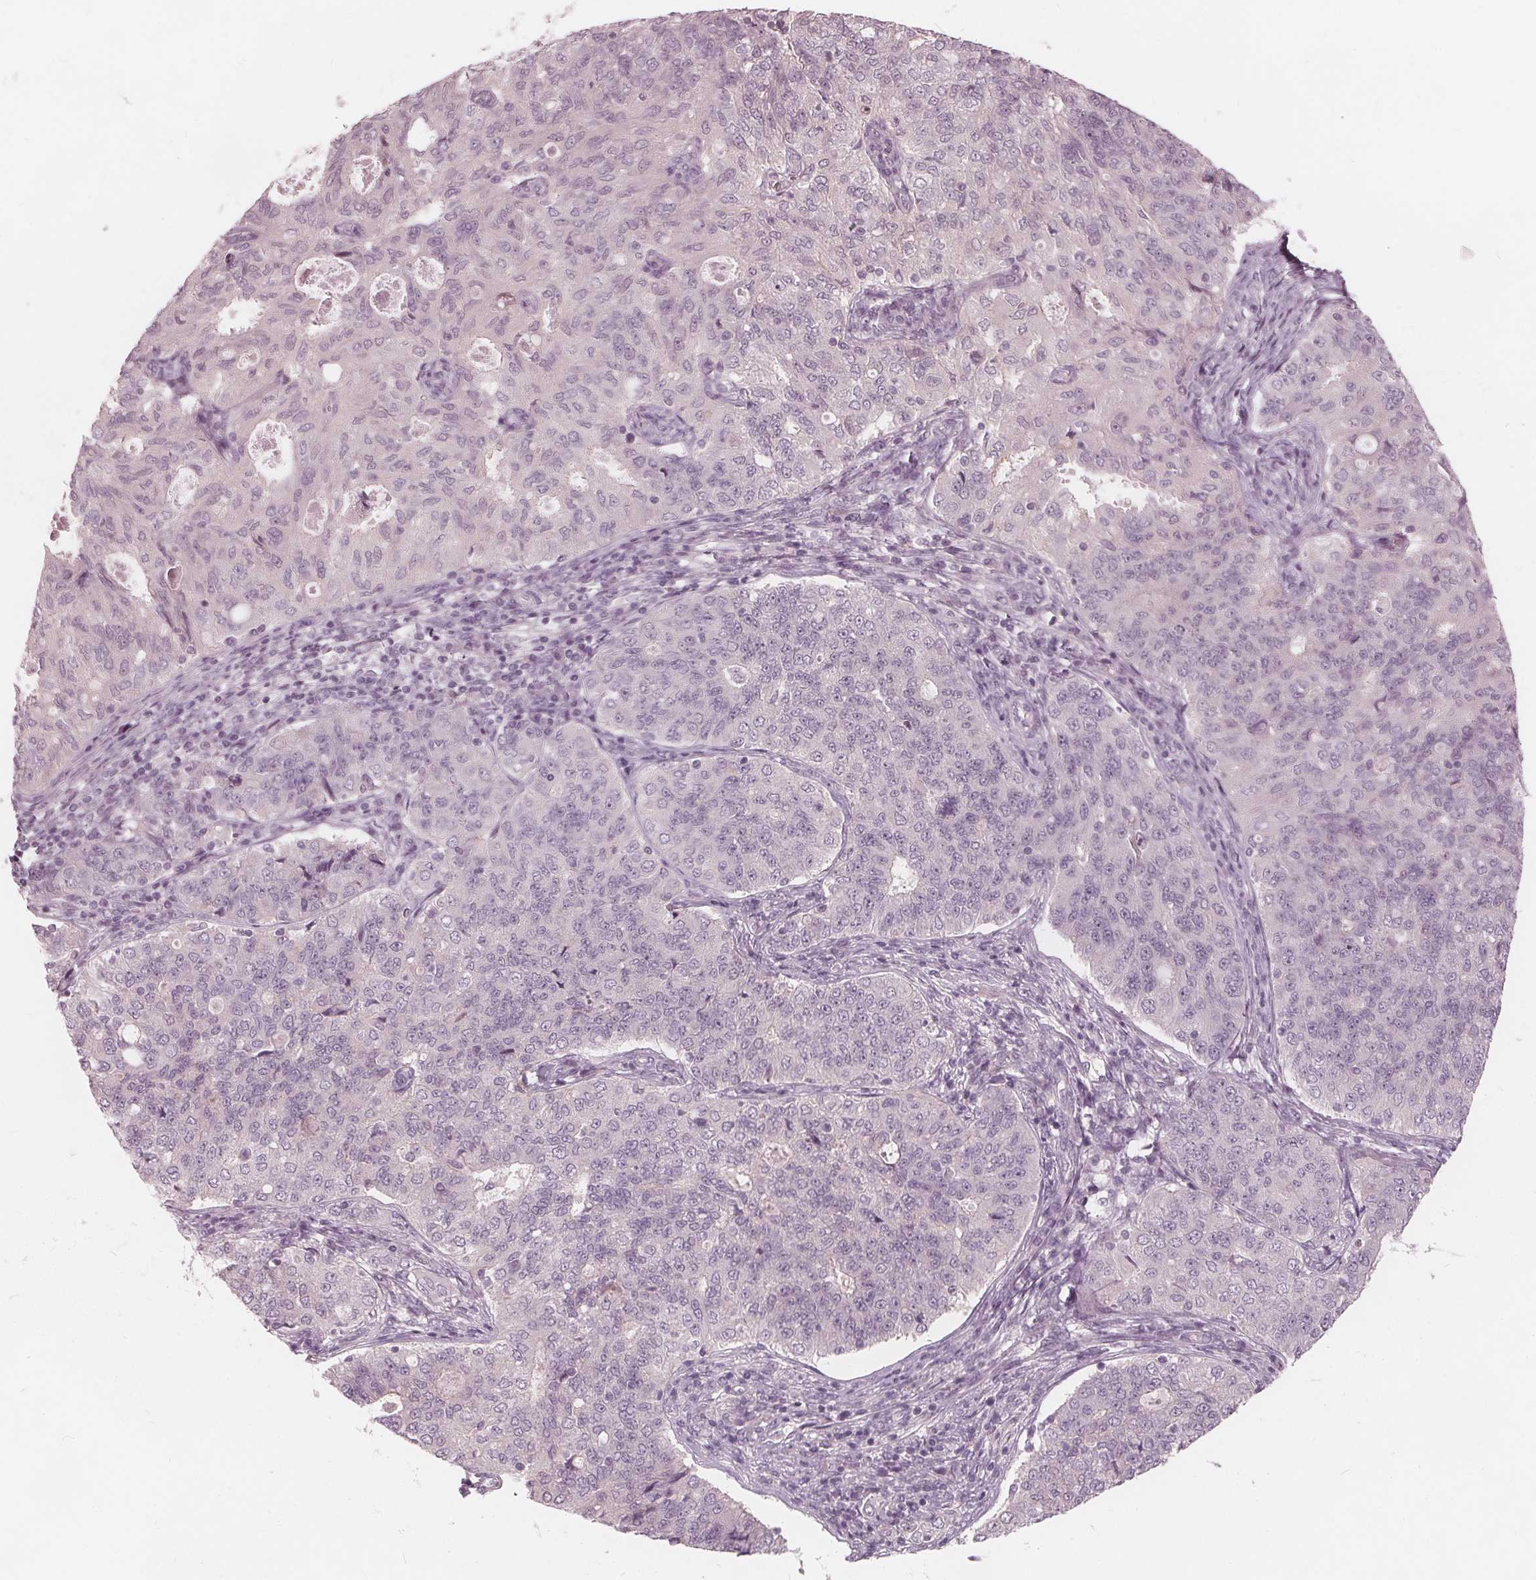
{"staining": {"intensity": "negative", "quantity": "none", "location": "none"}, "tissue": "endometrial cancer", "cell_type": "Tumor cells", "image_type": "cancer", "snomed": [{"axis": "morphology", "description": "Adenocarcinoma, NOS"}, {"axis": "topography", "description": "Endometrium"}], "caption": "Micrograph shows no protein expression in tumor cells of endometrial cancer tissue.", "gene": "SAT2", "patient": {"sex": "female", "age": 43}}